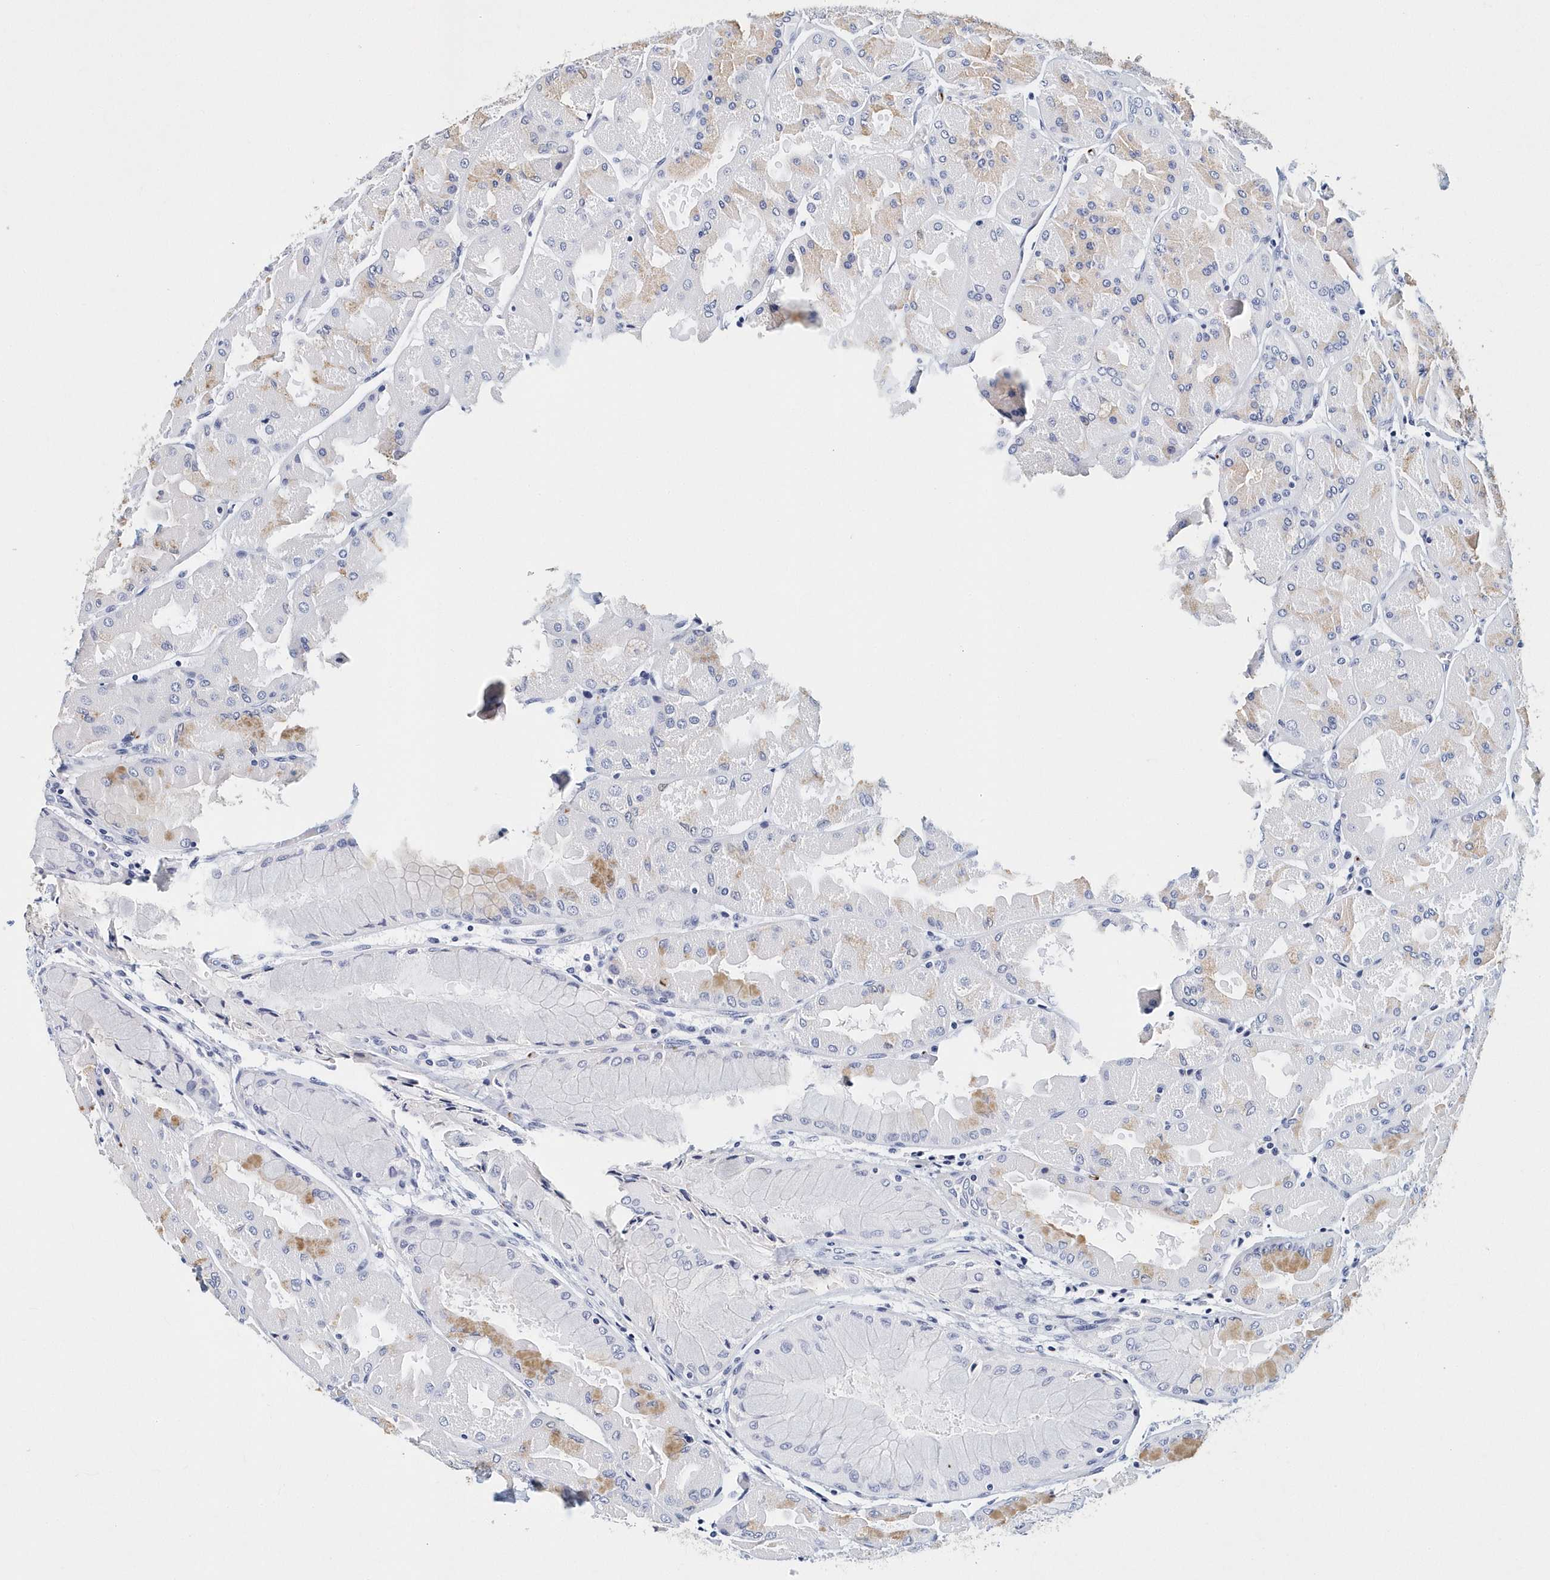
{"staining": {"intensity": "weak", "quantity": "<25%", "location": "cytoplasmic/membranous"}, "tissue": "stomach", "cell_type": "Glandular cells", "image_type": "normal", "snomed": [{"axis": "morphology", "description": "Normal tissue, NOS"}, {"axis": "topography", "description": "Stomach"}], "caption": "Immunohistochemistry image of unremarkable stomach: stomach stained with DAB (3,3'-diaminobenzidine) demonstrates no significant protein staining in glandular cells. (DAB immunohistochemistry visualized using brightfield microscopy, high magnification).", "gene": "ITGA2B", "patient": {"sex": "female", "age": 61}}